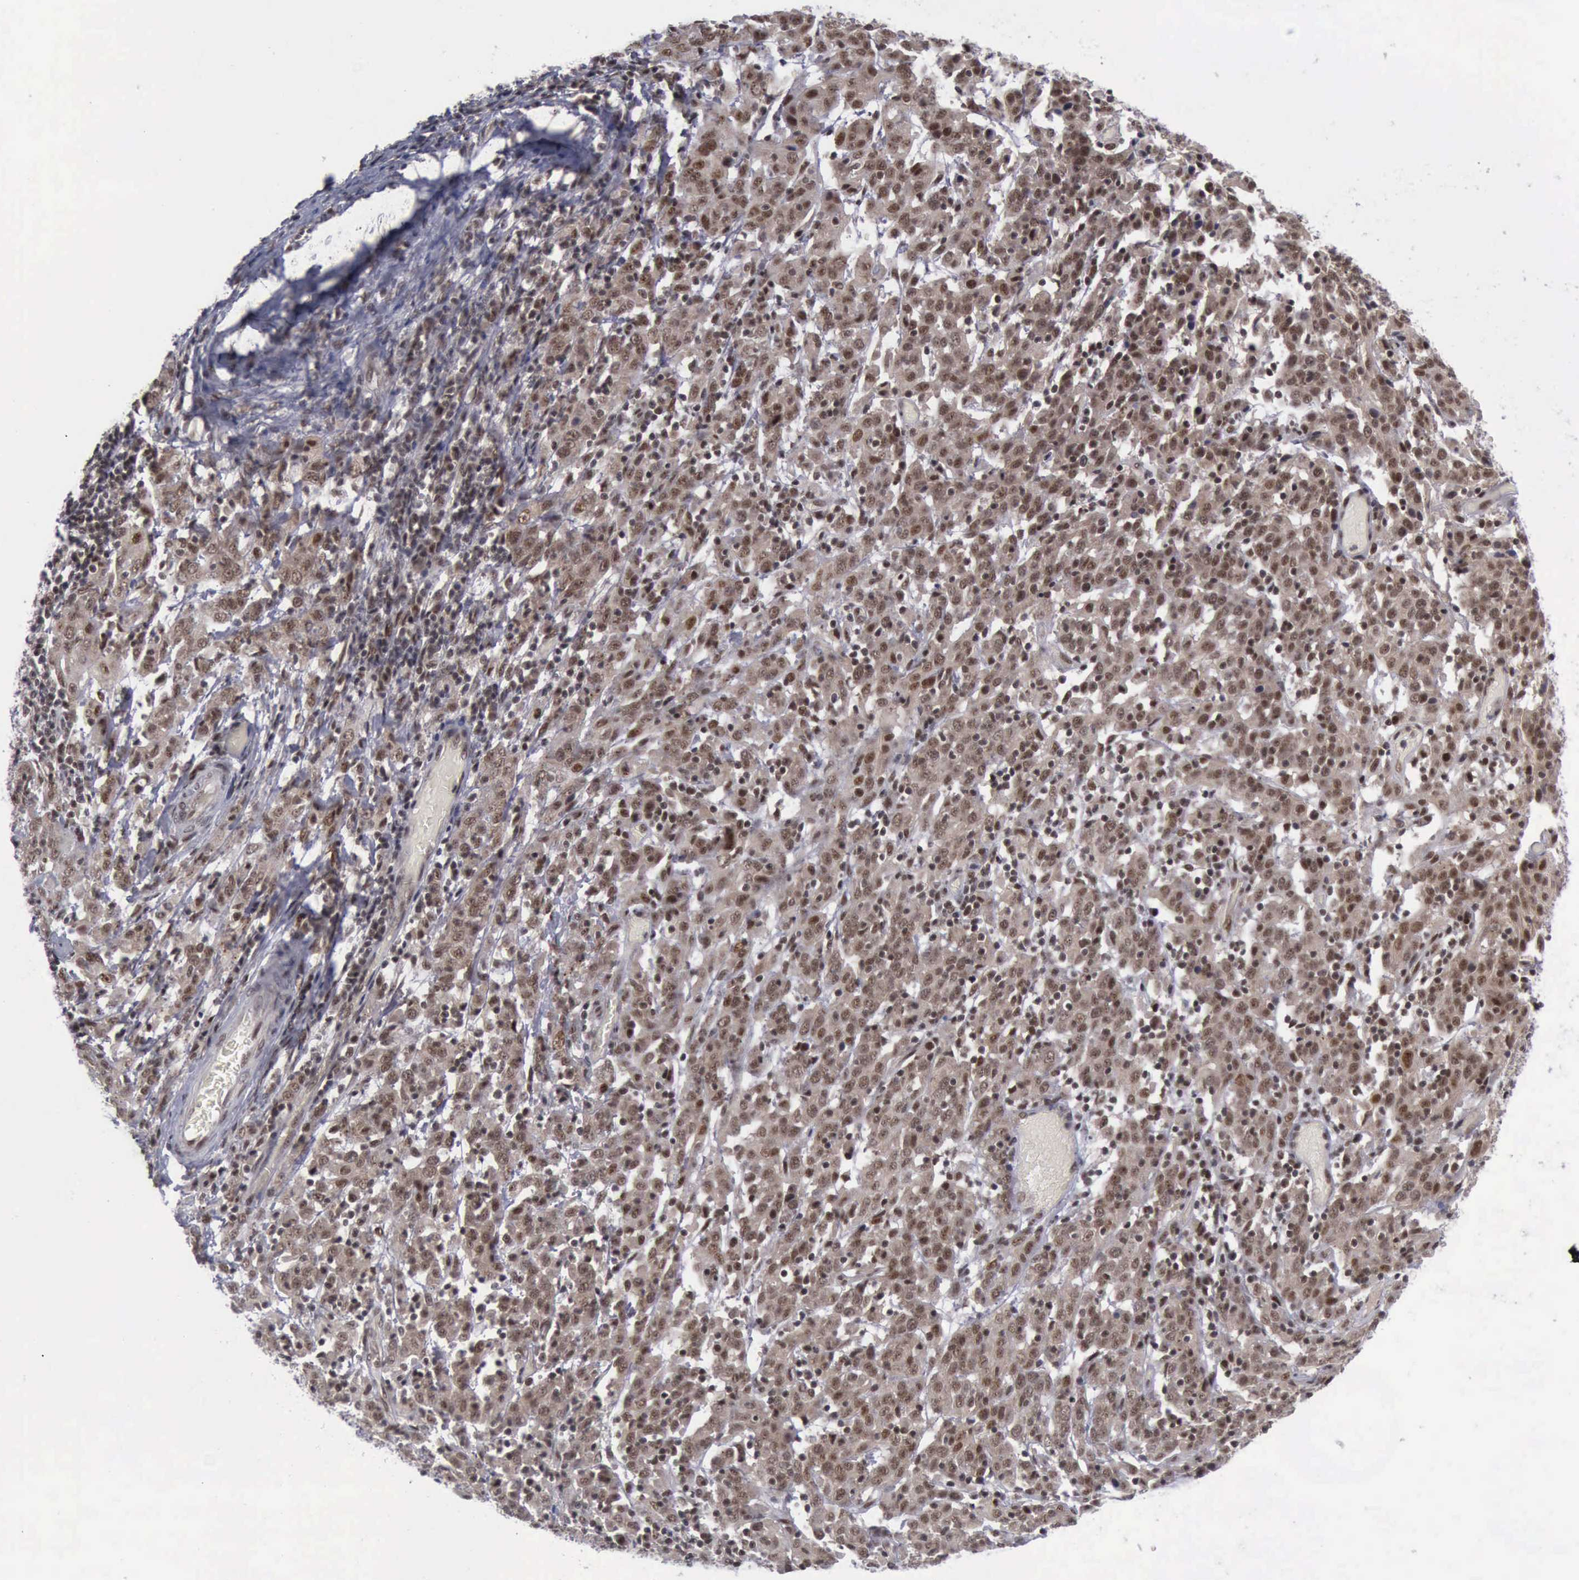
{"staining": {"intensity": "moderate", "quantity": ">75%", "location": "cytoplasmic/membranous,nuclear"}, "tissue": "cervical cancer", "cell_type": "Tumor cells", "image_type": "cancer", "snomed": [{"axis": "morphology", "description": "Normal tissue, NOS"}, {"axis": "morphology", "description": "Squamous cell carcinoma, NOS"}, {"axis": "topography", "description": "Cervix"}], "caption": "This is an image of immunohistochemistry staining of cervical cancer, which shows moderate positivity in the cytoplasmic/membranous and nuclear of tumor cells.", "gene": "ATM", "patient": {"sex": "female", "age": 67}}